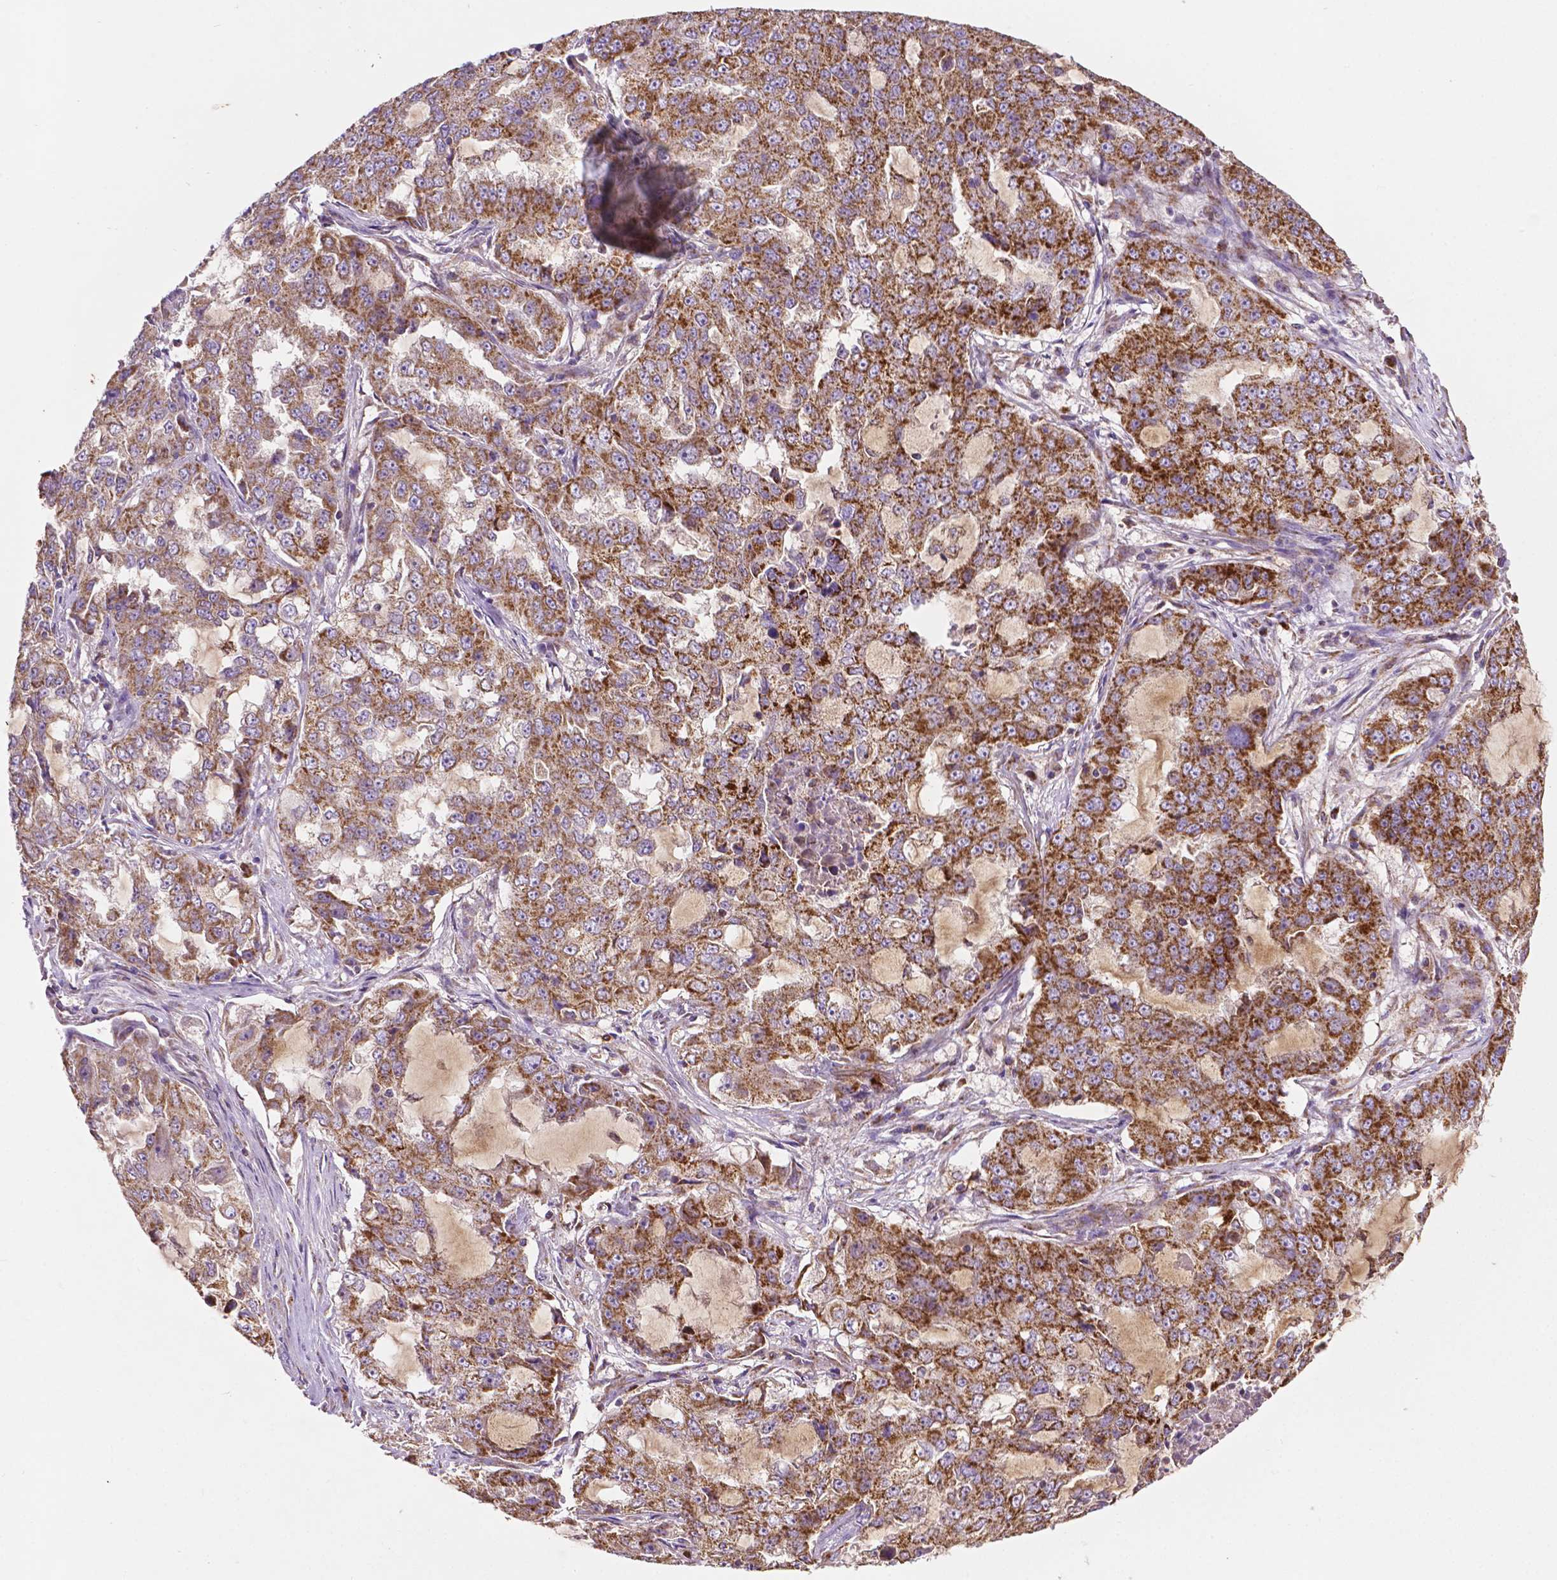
{"staining": {"intensity": "strong", "quantity": ">75%", "location": "cytoplasmic/membranous"}, "tissue": "lung cancer", "cell_type": "Tumor cells", "image_type": "cancer", "snomed": [{"axis": "morphology", "description": "Adenocarcinoma, NOS"}, {"axis": "topography", "description": "Lung"}], "caption": "Tumor cells demonstrate strong cytoplasmic/membranous expression in approximately >75% of cells in lung adenocarcinoma.", "gene": "ILVBL", "patient": {"sex": "female", "age": 61}}